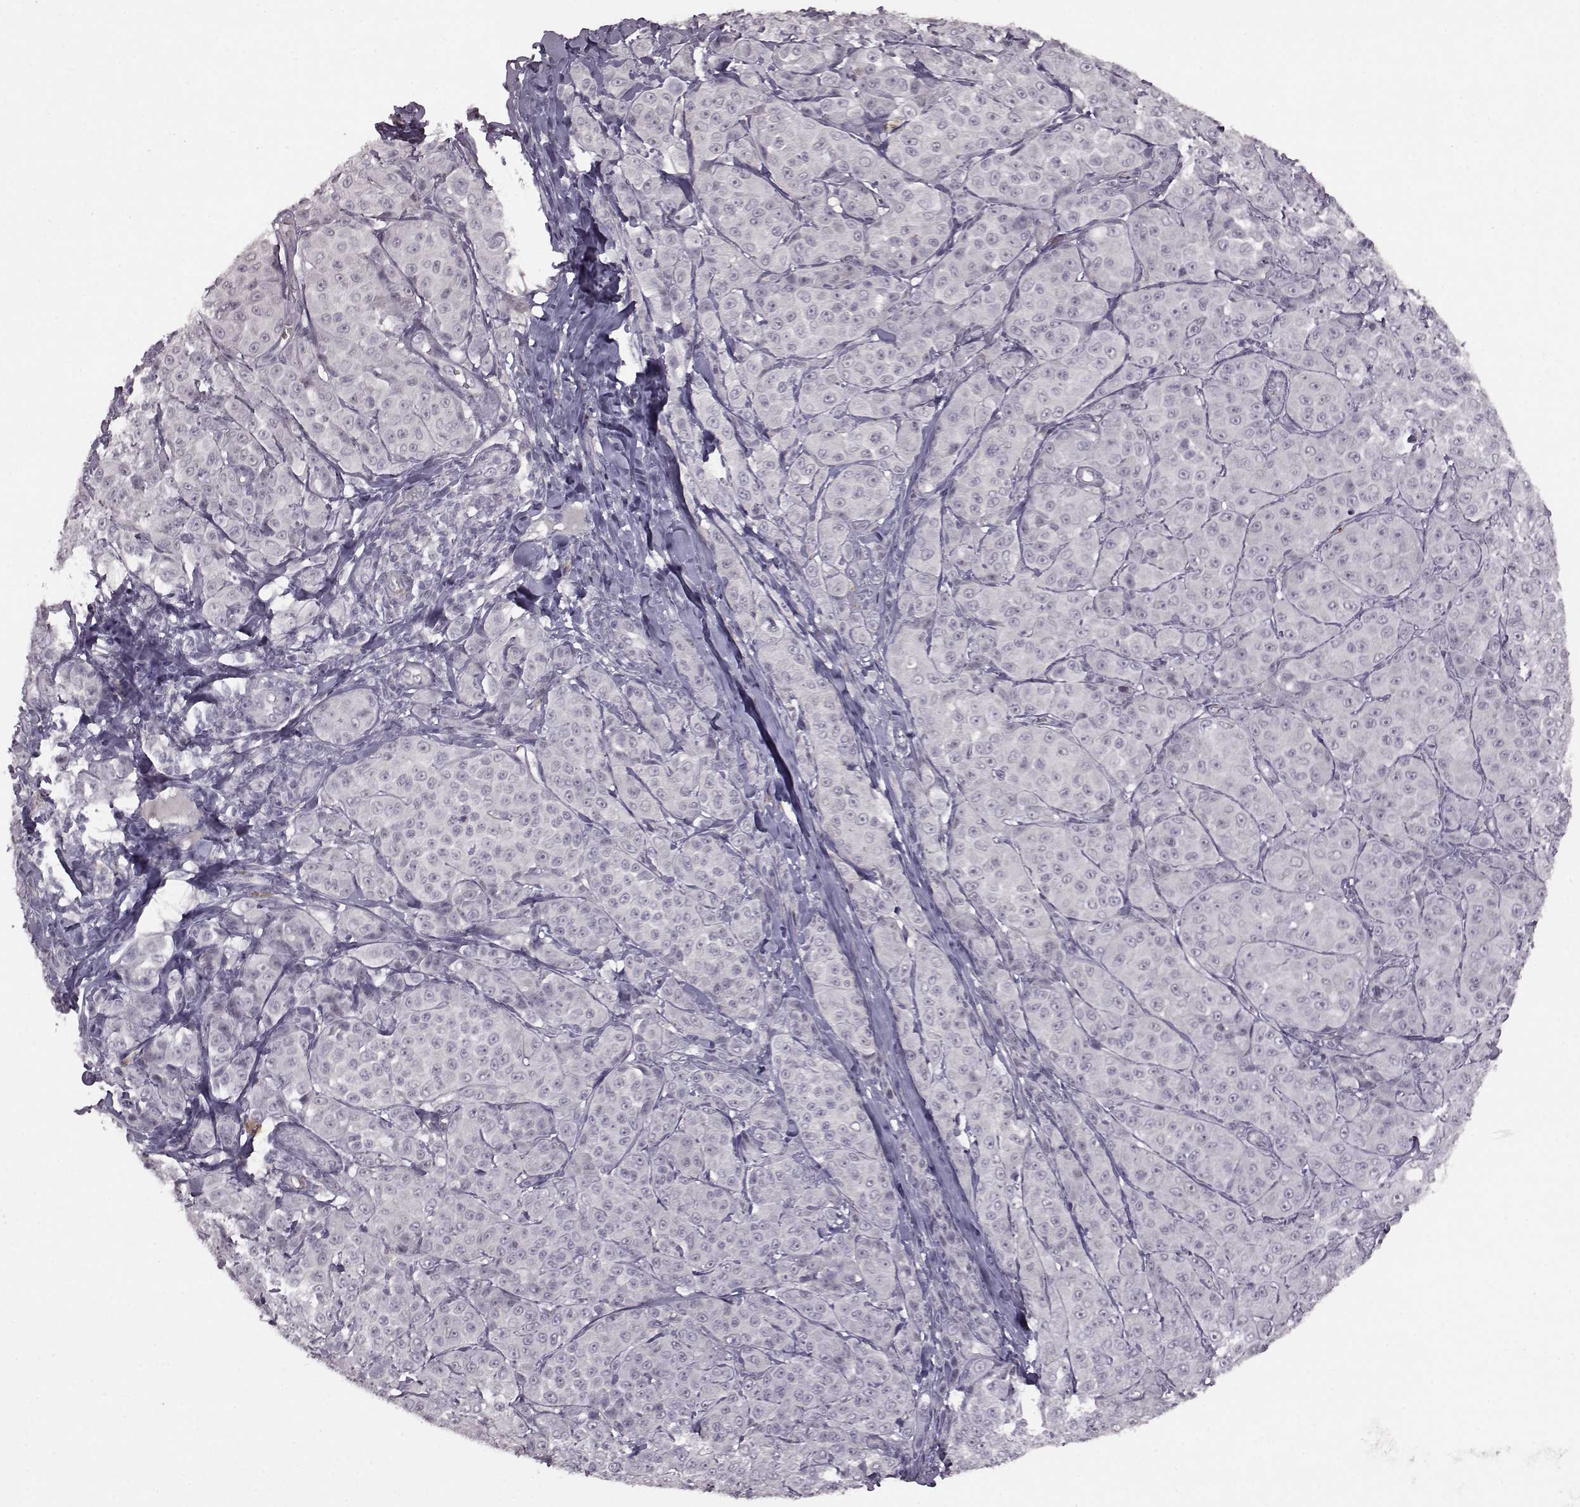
{"staining": {"intensity": "negative", "quantity": "none", "location": "none"}, "tissue": "melanoma", "cell_type": "Tumor cells", "image_type": "cancer", "snomed": [{"axis": "morphology", "description": "Malignant melanoma, NOS"}, {"axis": "topography", "description": "Skin"}], "caption": "This photomicrograph is of melanoma stained with IHC to label a protein in brown with the nuclei are counter-stained blue. There is no staining in tumor cells.", "gene": "PROP1", "patient": {"sex": "male", "age": 89}}